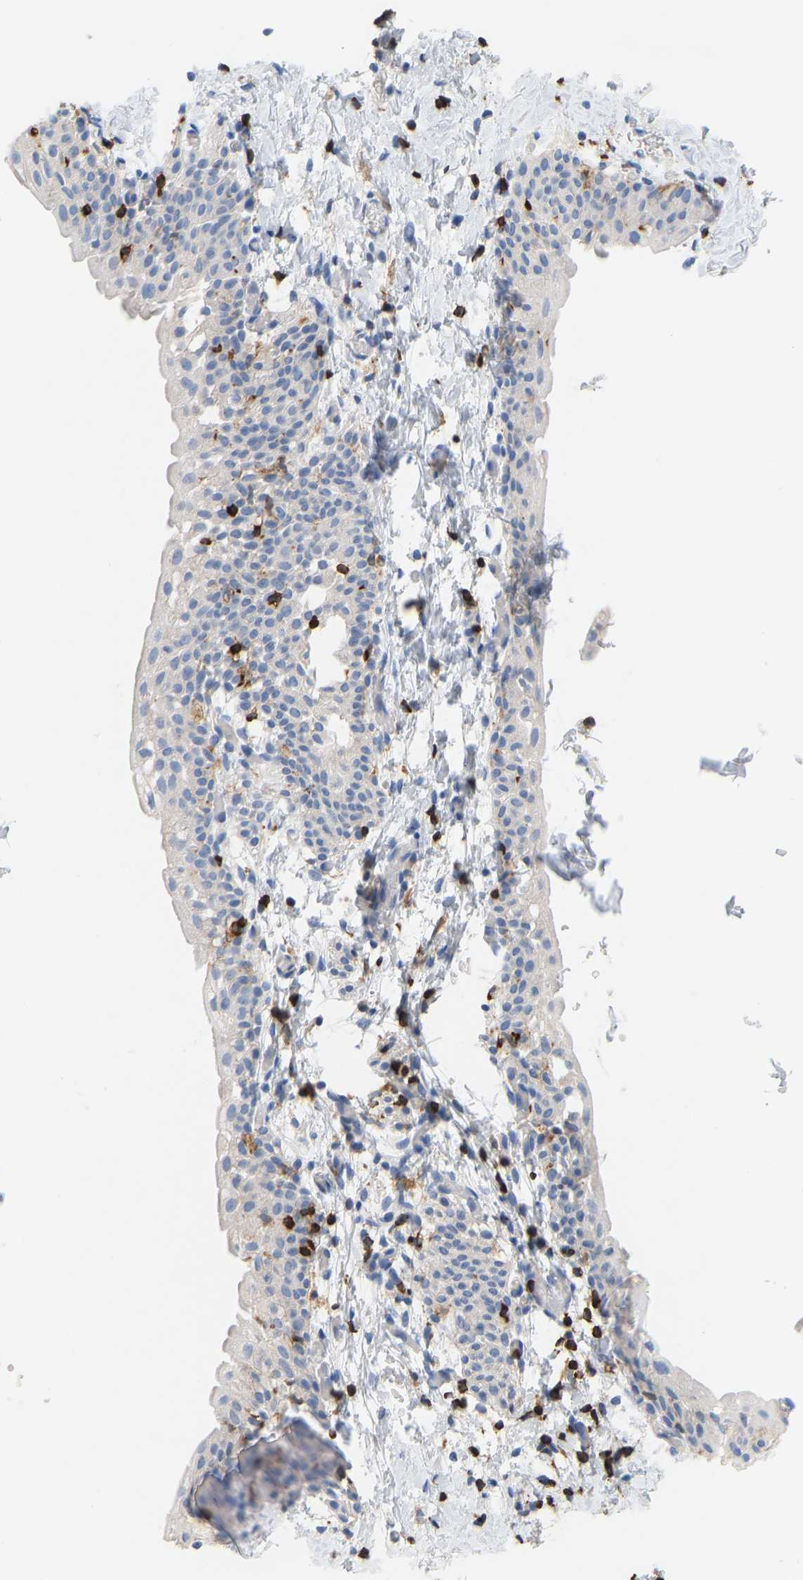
{"staining": {"intensity": "negative", "quantity": "none", "location": "none"}, "tissue": "smooth muscle", "cell_type": "Smooth muscle cells", "image_type": "normal", "snomed": [{"axis": "morphology", "description": "Normal tissue, NOS"}, {"axis": "topography", "description": "Smooth muscle"}], "caption": "A high-resolution micrograph shows IHC staining of benign smooth muscle, which exhibits no significant staining in smooth muscle cells.", "gene": "EVL", "patient": {"sex": "male", "age": 16}}